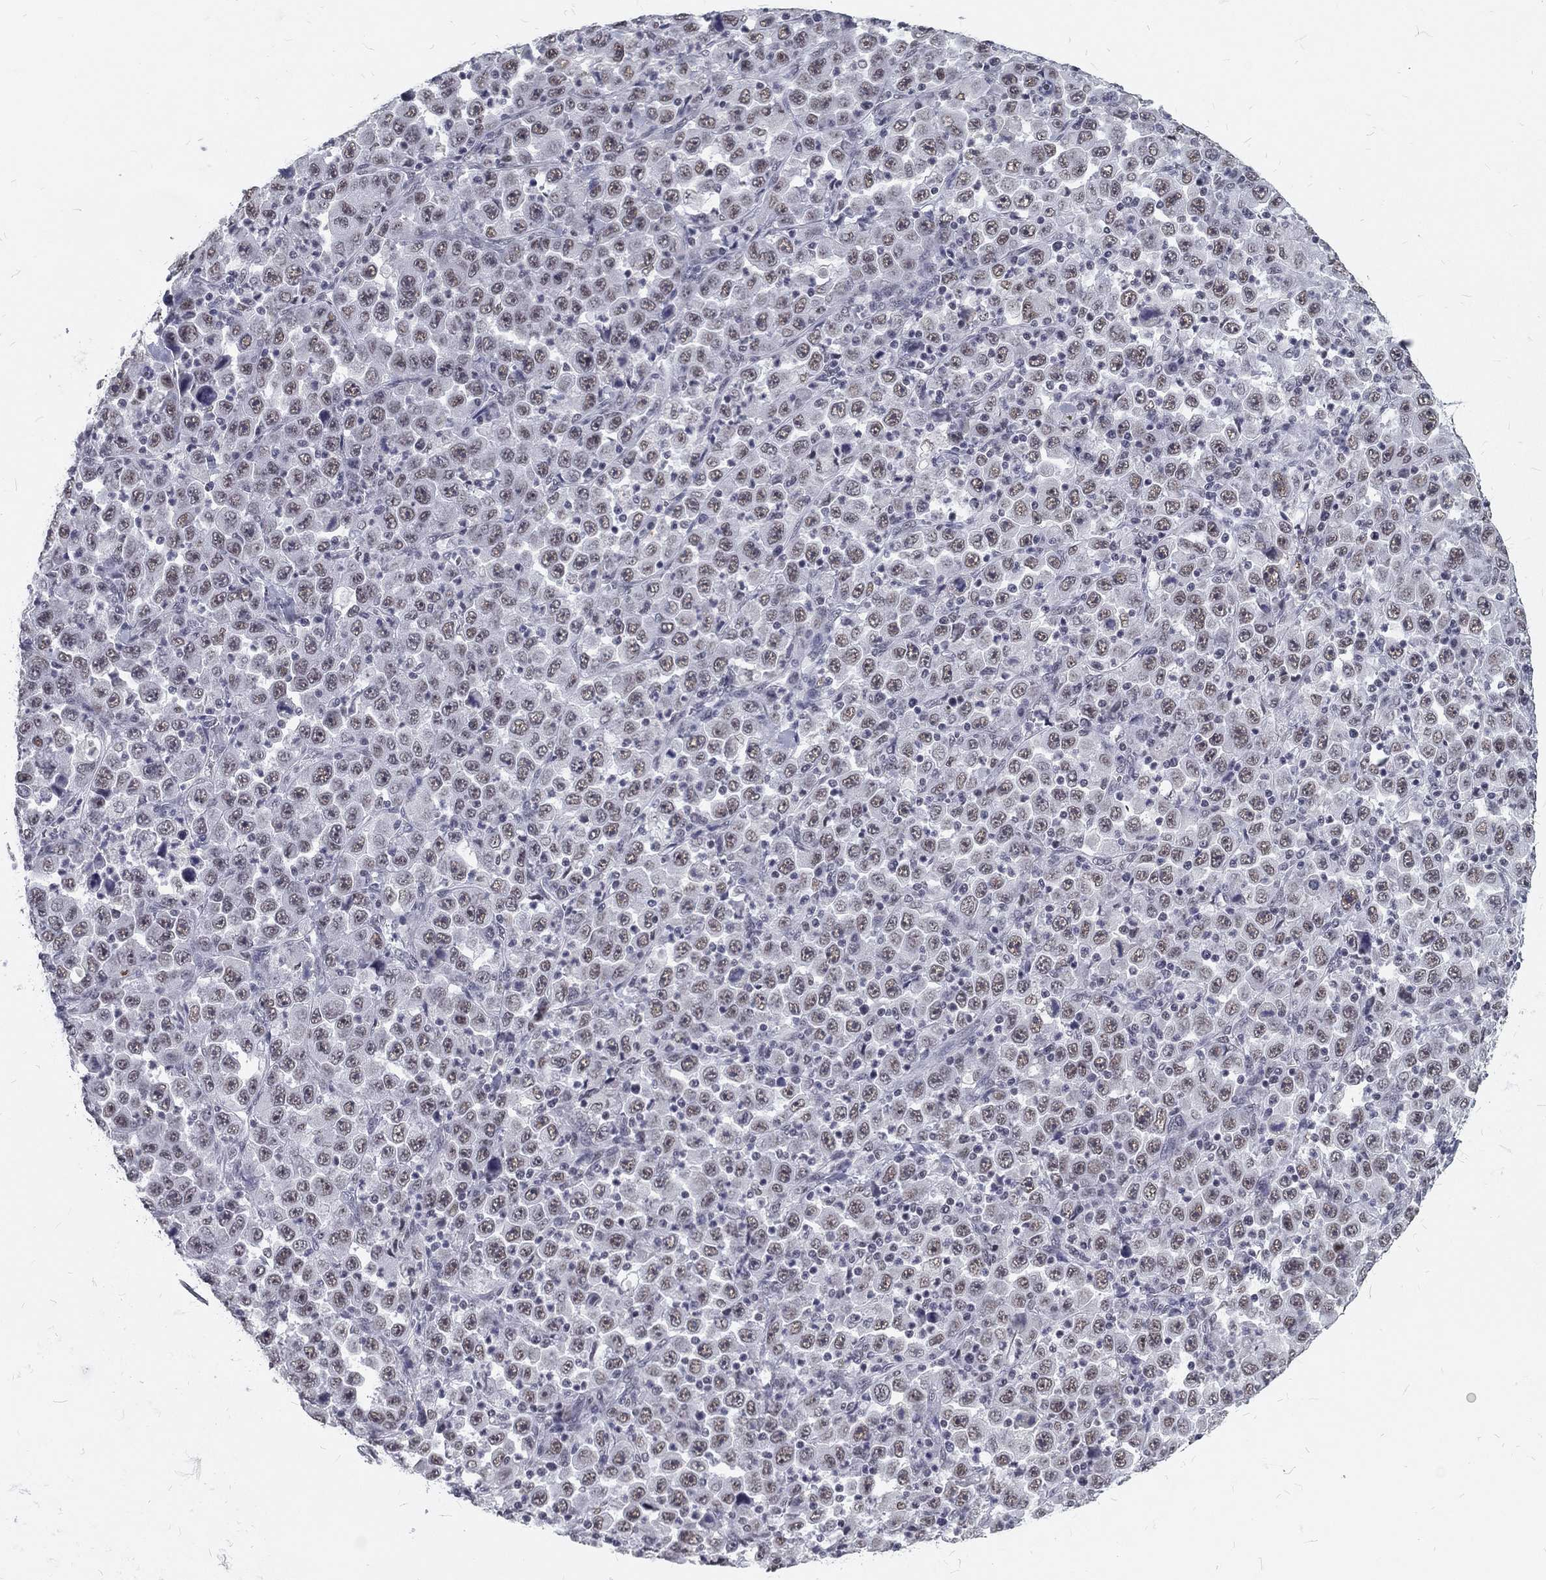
{"staining": {"intensity": "weak", "quantity": "<25%", "location": "nuclear"}, "tissue": "stomach cancer", "cell_type": "Tumor cells", "image_type": "cancer", "snomed": [{"axis": "morphology", "description": "Normal tissue, NOS"}, {"axis": "morphology", "description": "Adenocarcinoma, NOS"}, {"axis": "topography", "description": "Stomach, upper"}, {"axis": "topography", "description": "Stomach"}], "caption": "Immunohistochemistry (IHC) of adenocarcinoma (stomach) displays no staining in tumor cells.", "gene": "SNORC", "patient": {"sex": "male", "age": 59}}